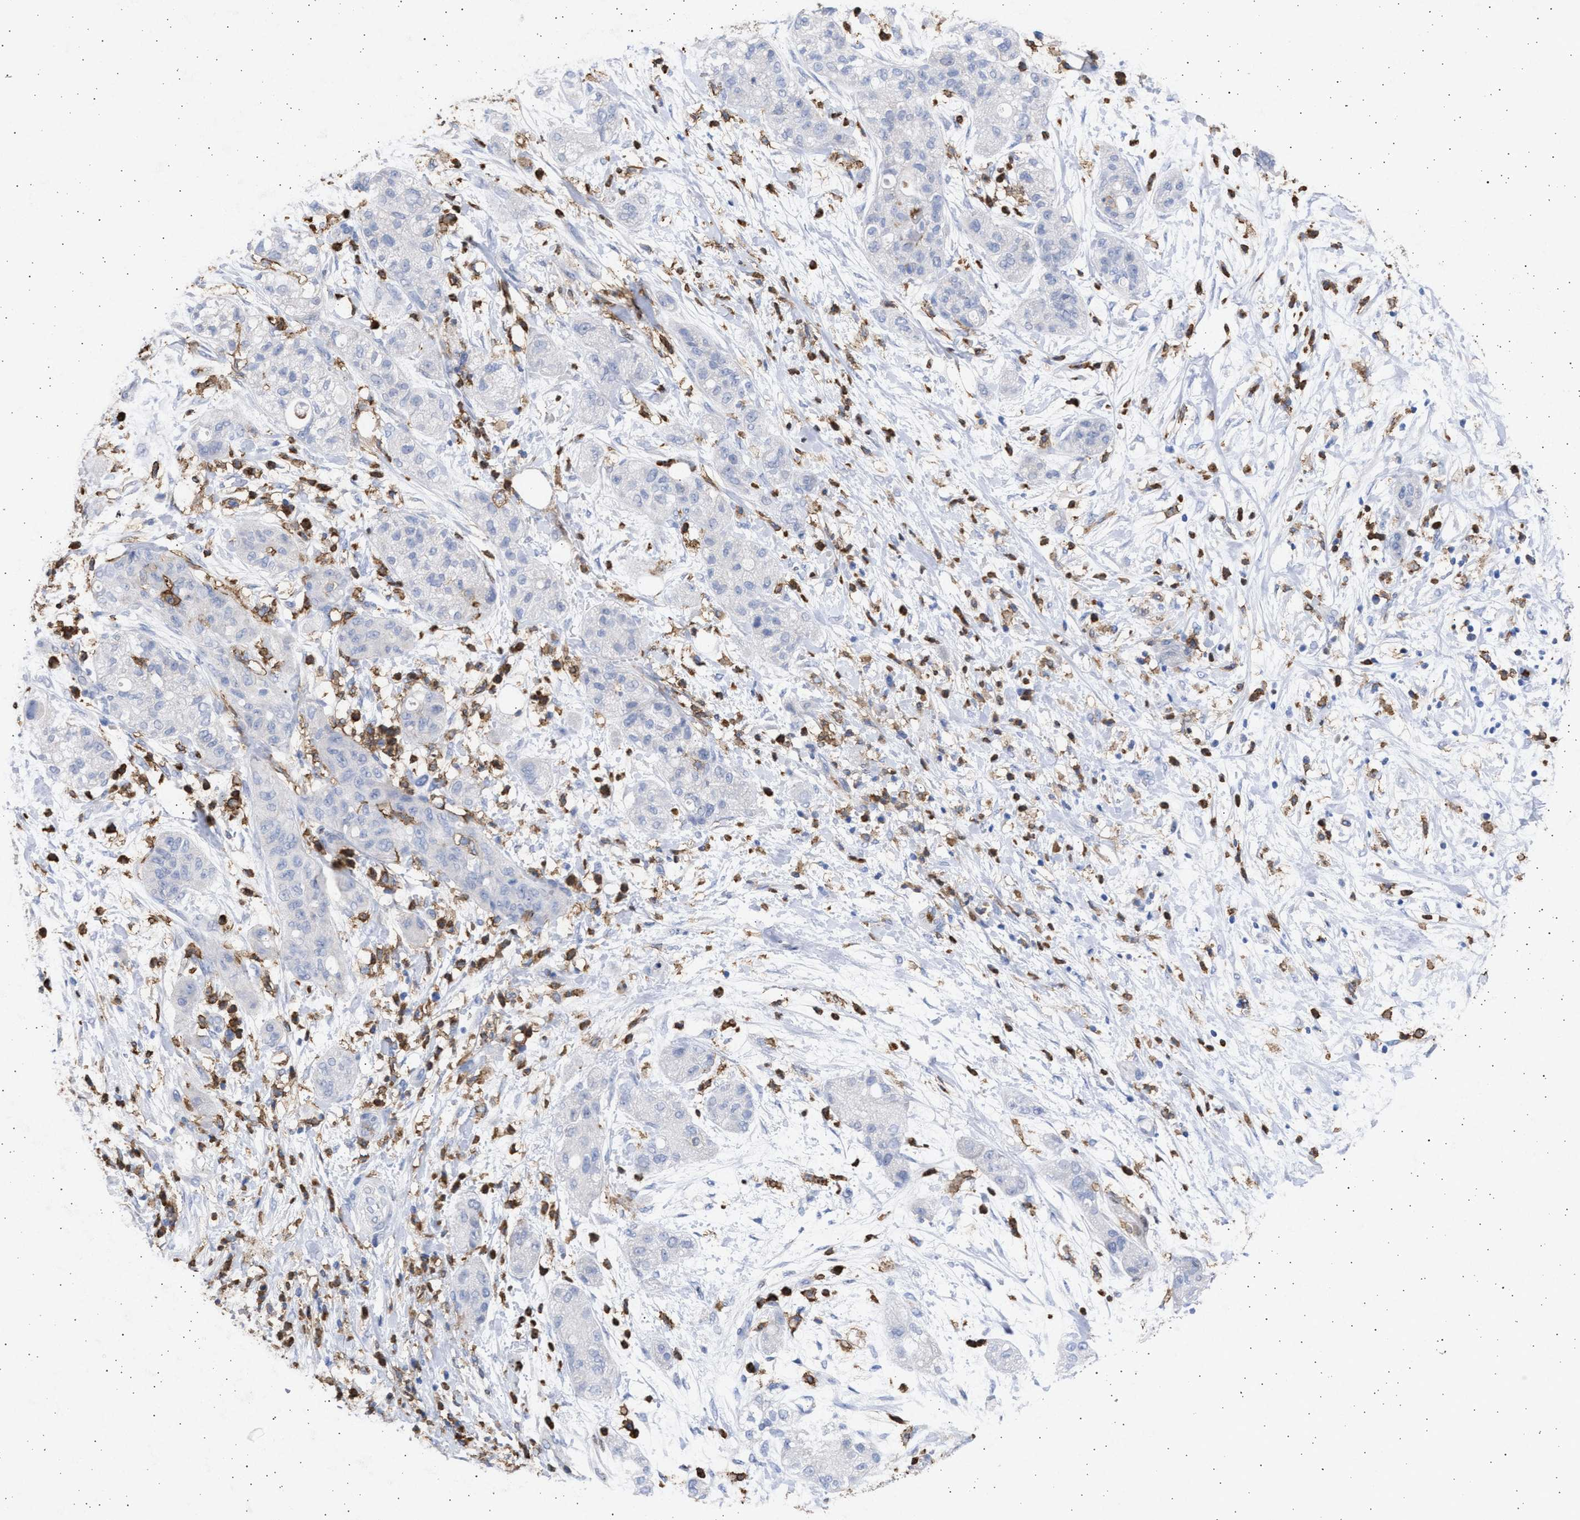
{"staining": {"intensity": "negative", "quantity": "none", "location": "none"}, "tissue": "pancreatic cancer", "cell_type": "Tumor cells", "image_type": "cancer", "snomed": [{"axis": "morphology", "description": "Adenocarcinoma, NOS"}, {"axis": "topography", "description": "Pancreas"}], "caption": "An image of pancreatic cancer stained for a protein reveals no brown staining in tumor cells.", "gene": "FCER1A", "patient": {"sex": "female", "age": 78}}